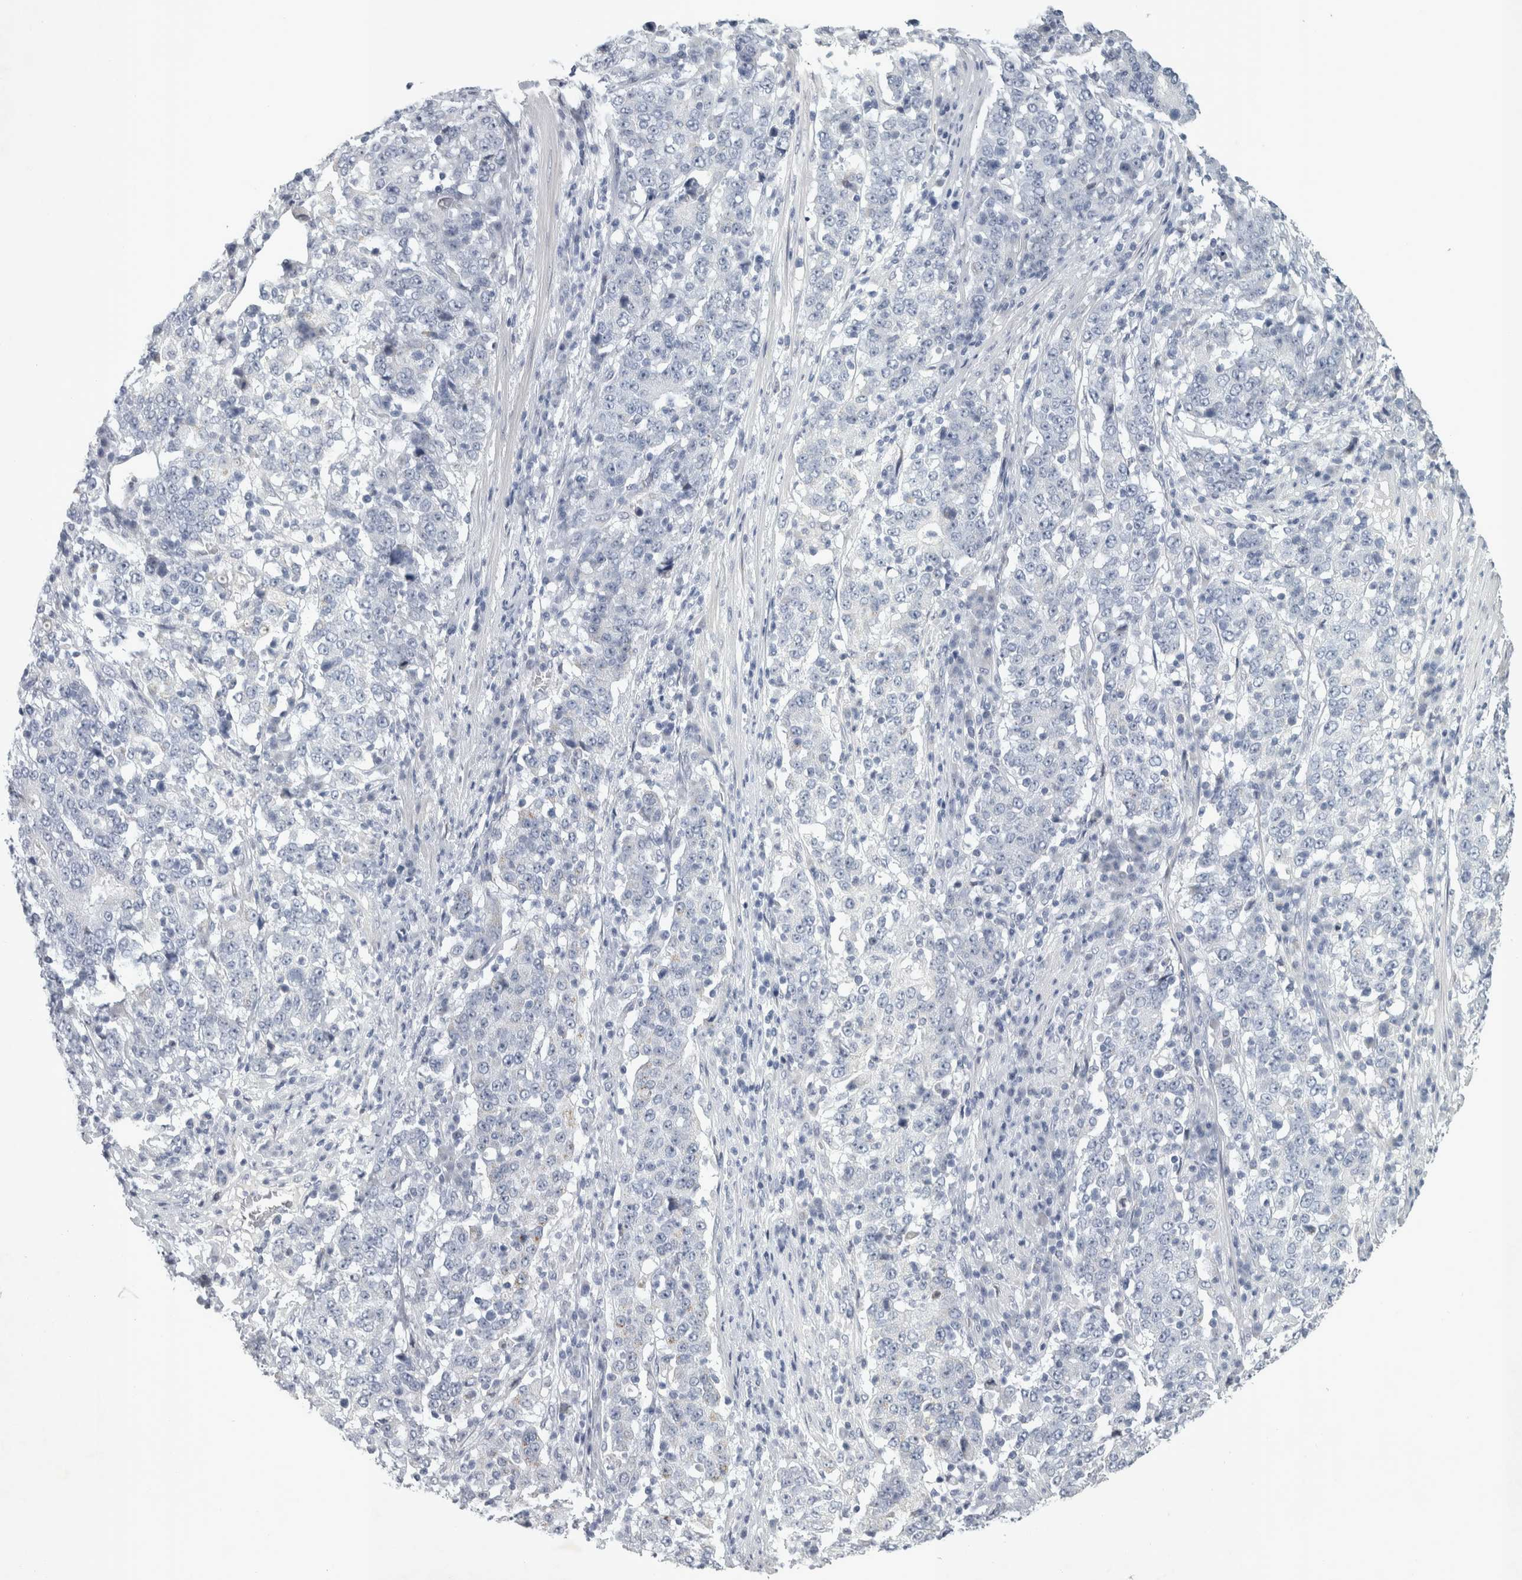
{"staining": {"intensity": "negative", "quantity": "none", "location": "none"}, "tissue": "stomach cancer", "cell_type": "Tumor cells", "image_type": "cancer", "snomed": [{"axis": "morphology", "description": "Adenocarcinoma, NOS"}, {"axis": "topography", "description": "Stomach"}], "caption": "High magnification brightfield microscopy of stomach cancer stained with DAB (3,3'-diaminobenzidine) (brown) and counterstained with hematoxylin (blue): tumor cells show no significant positivity. (DAB (3,3'-diaminobenzidine) IHC visualized using brightfield microscopy, high magnification).", "gene": "FXYD7", "patient": {"sex": "male", "age": 59}}